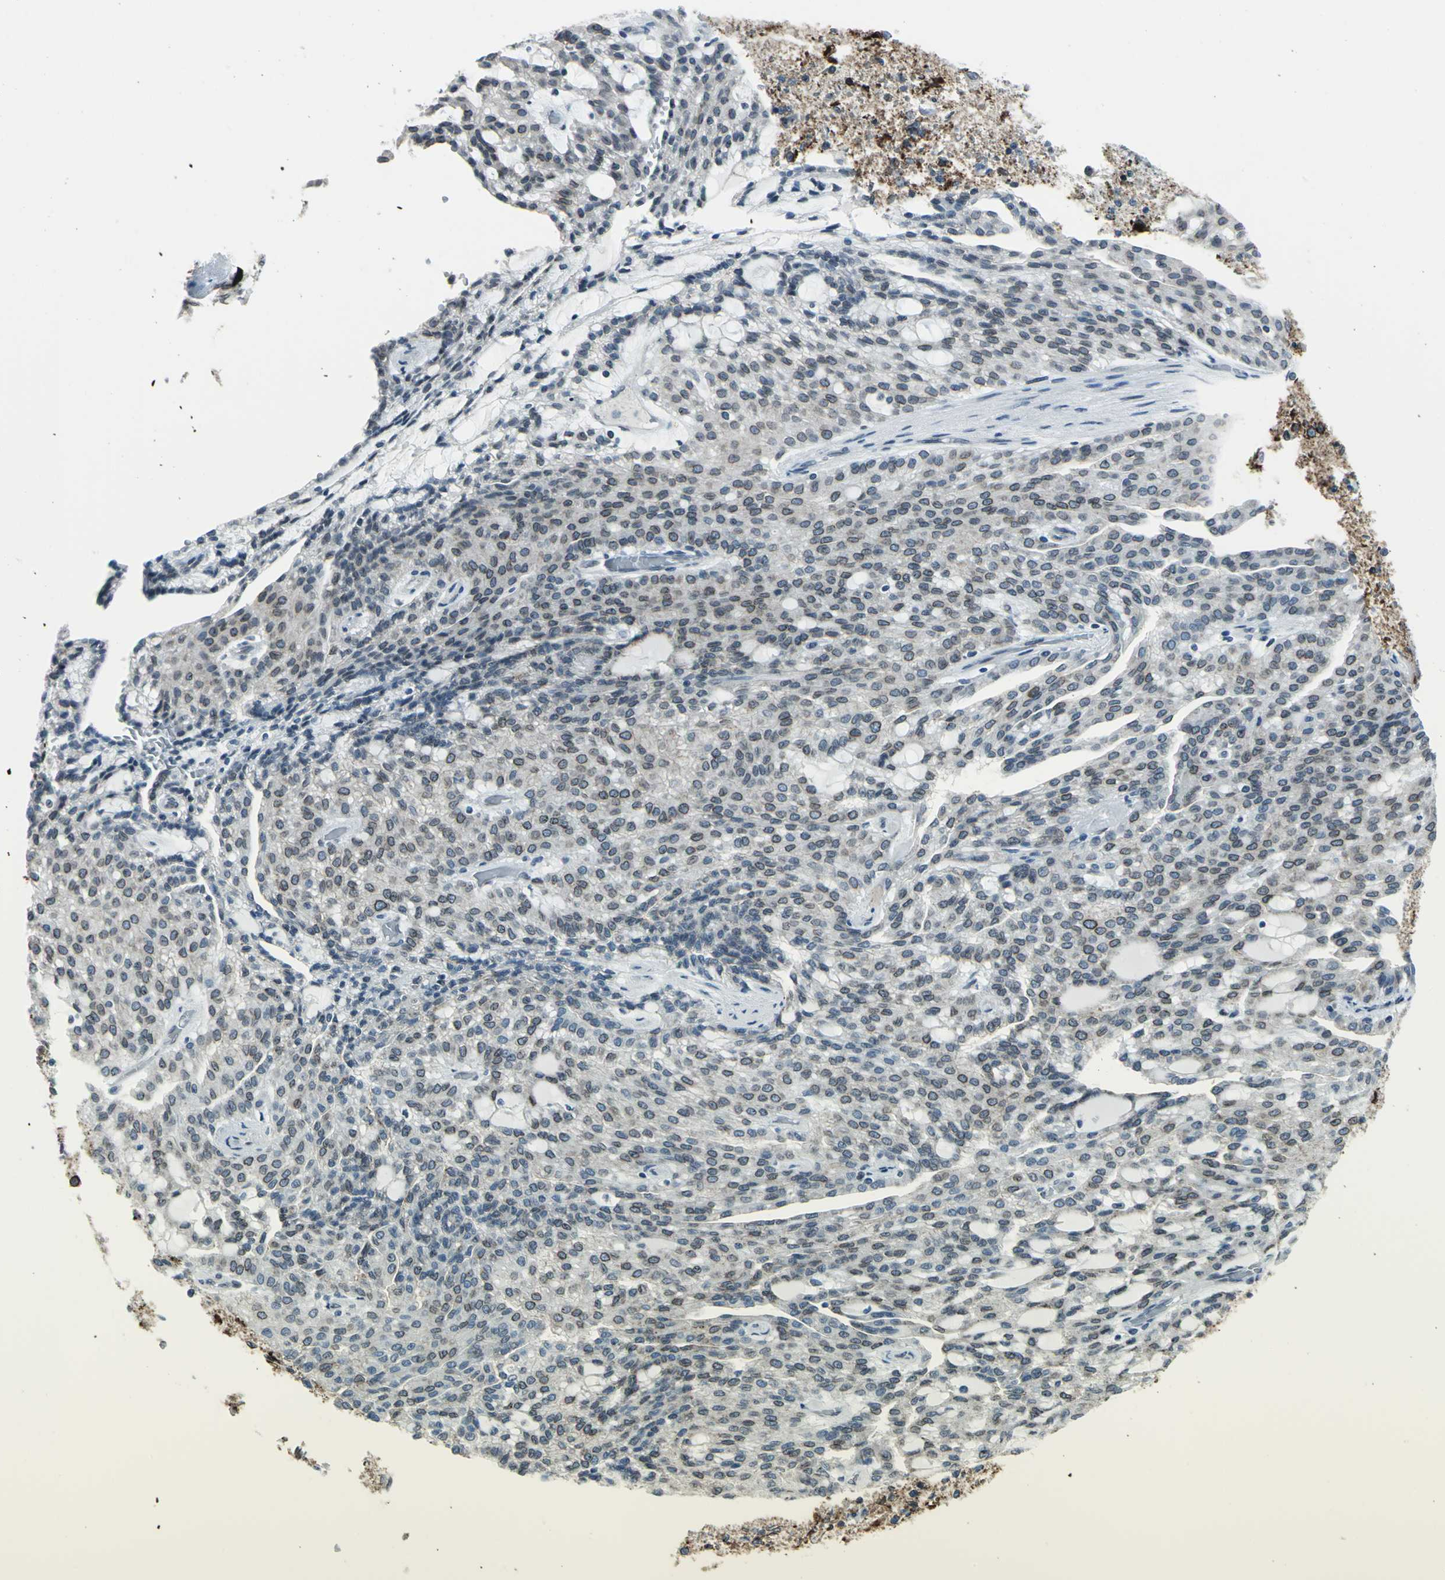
{"staining": {"intensity": "weak", "quantity": "25%-75%", "location": "cytoplasmic/membranous,nuclear"}, "tissue": "renal cancer", "cell_type": "Tumor cells", "image_type": "cancer", "snomed": [{"axis": "morphology", "description": "Adenocarcinoma, NOS"}, {"axis": "topography", "description": "Kidney"}], "caption": "Renal adenocarcinoma stained with a protein marker reveals weak staining in tumor cells.", "gene": "SNUPN", "patient": {"sex": "male", "age": 63}}